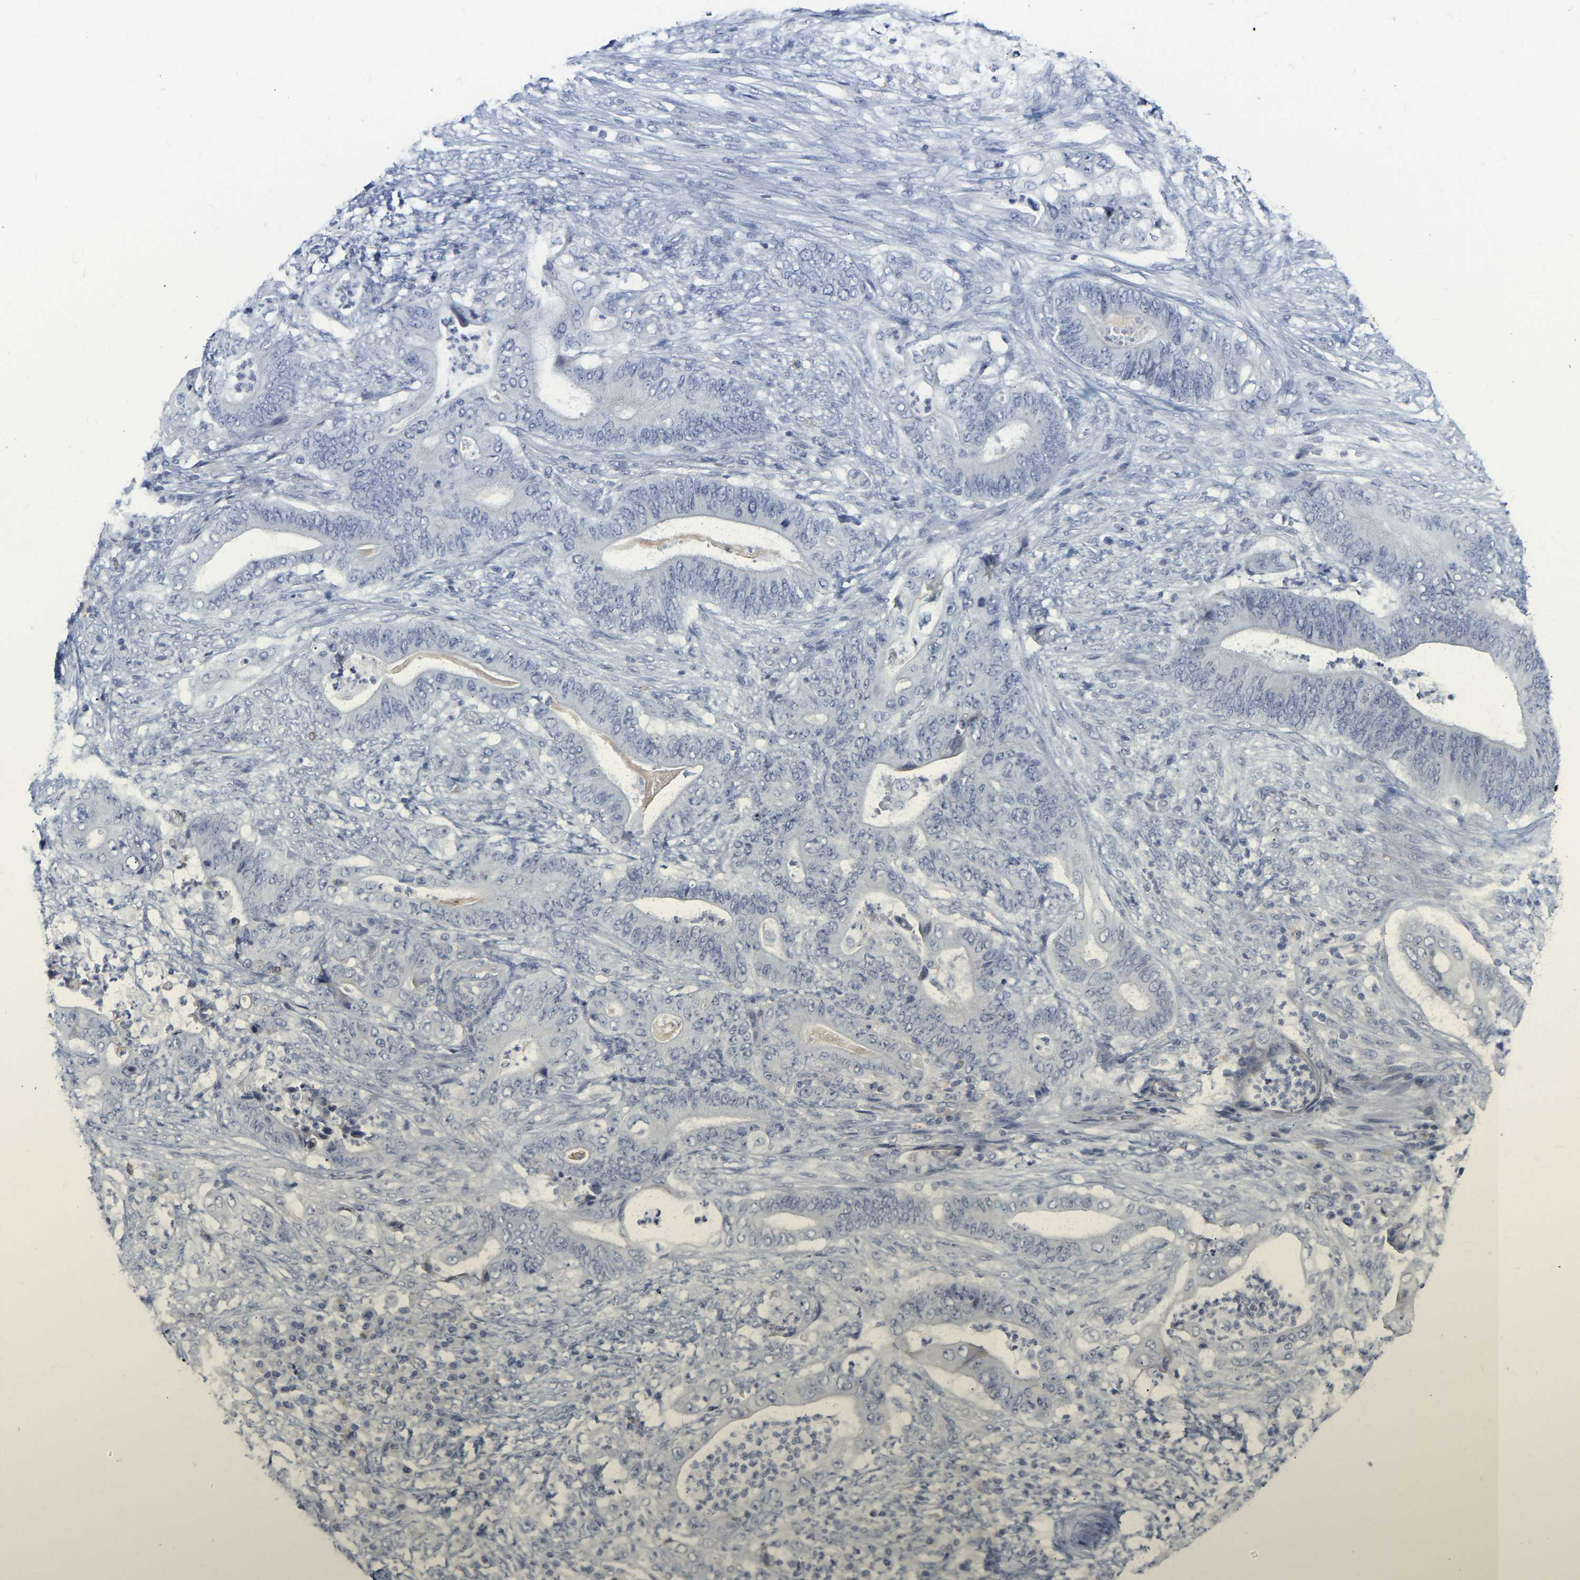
{"staining": {"intensity": "negative", "quantity": "none", "location": "none"}, "tissue": "stomach cancer", "cell_type": "Tumor cells", "image_type": "cancer", "snomed": [{"axis": "morphology", "description": "Adenocarcinoma, NOS"}, {"axis": "topography", "description": "Stomach"}], "caption": "This is a image of immunohistochemistry staining of stomach cancer (adenocarcinoma), which shows no expression in tumor cells.", "gene": "GNAS", "patient": {"sex": "female", "age": 73}}